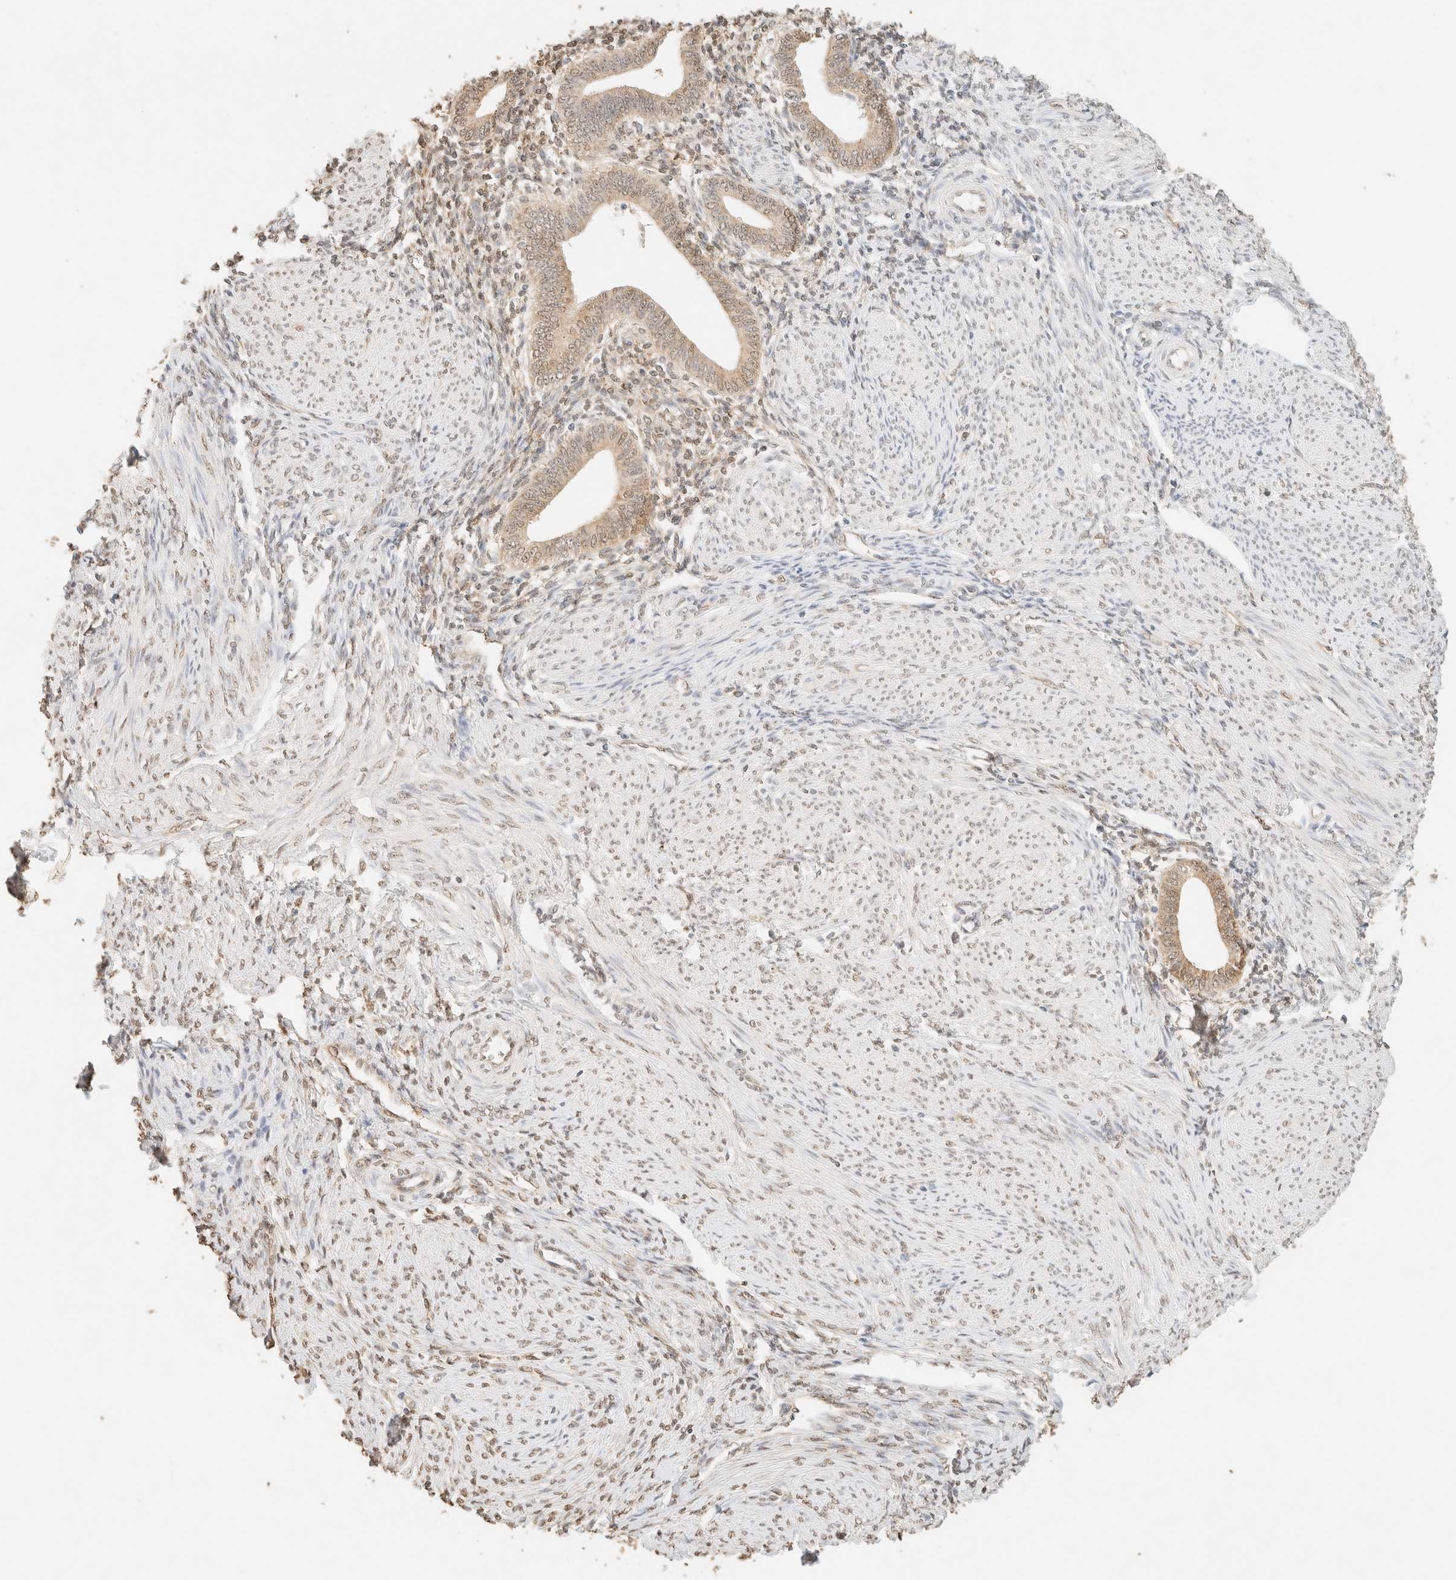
{"staining": {"intensity": "weak", "quantity": "25%-75%", "location": "nuclear"}, "tissue": "endometrium", "cell_type": "Cells in endometrial stroma", "image_type": "normal", "snomed": [{"axis": "morphology", "description": "Normal tissue, NOS"}, {"axis": "topography", "description": "Endometrium"}], "caption": "Immunohistochemistry (IHC) (DAB) staining of normal human endometrium shows weak nuclear protein staining in about 25%-75% of cells in endometrial stroma.", "gene": "S100A13", "patient": {"sex": "female", "age": 42}}